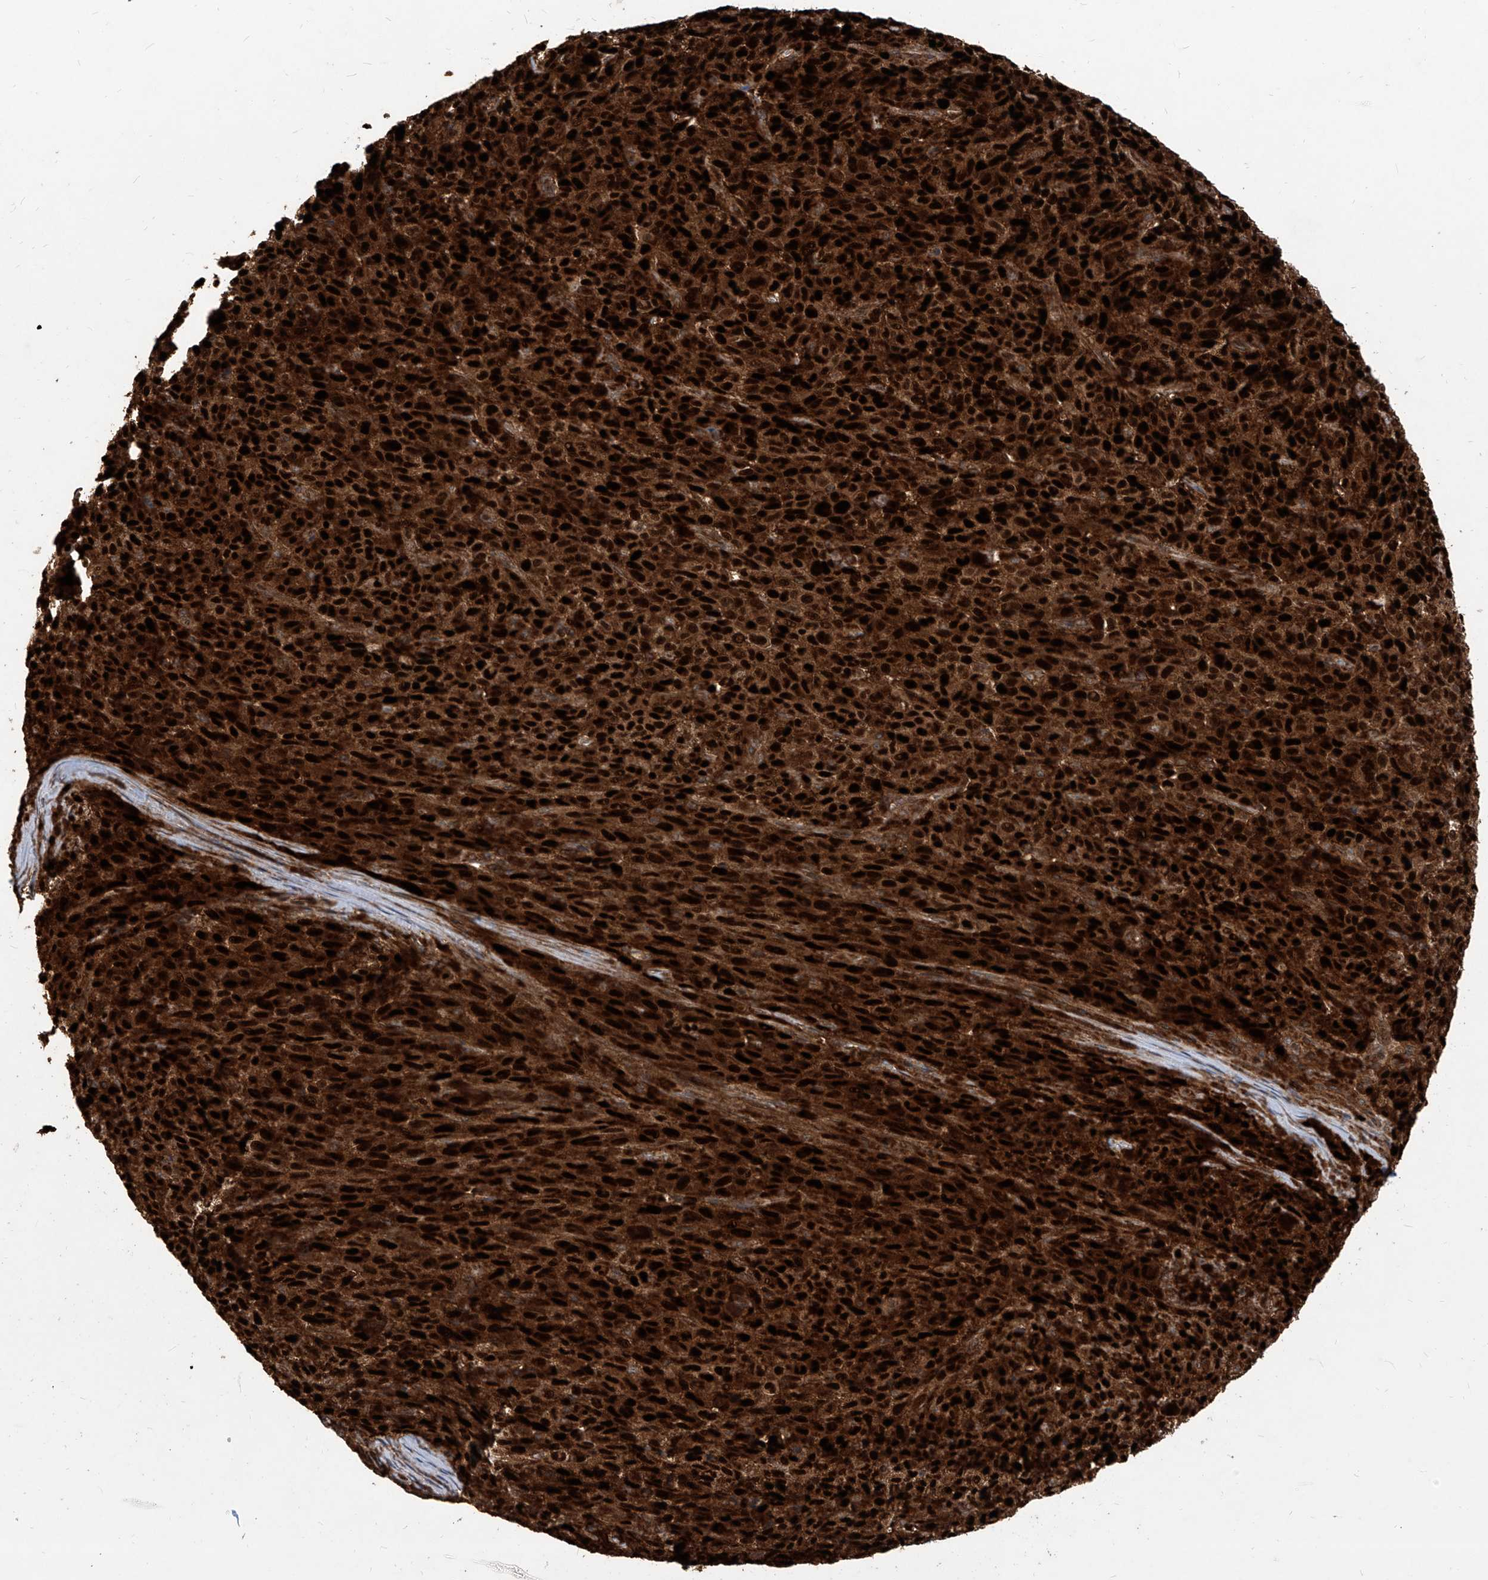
{"staining": {"intensity": "strong", "quantity": ">75%", "location": "cytoplasmic/membranous,nuclear"}, "tissue": "melanoma", "cell_type": "Tumor cells", "image_type": "cancer", "snomed": [{"axis": "morphology", "description": "Malignant melanoma, NOS"}, {"axis": "topography", "description": "Skin"}], "caption": "A photomicrograph of human melanoma stained for a protein exhibits strong cytoplasmic/membranous and nuclear brown staining in tumor cells.", "gene": "MAGED2", "patient": {"sex": "female", "age": 82}}